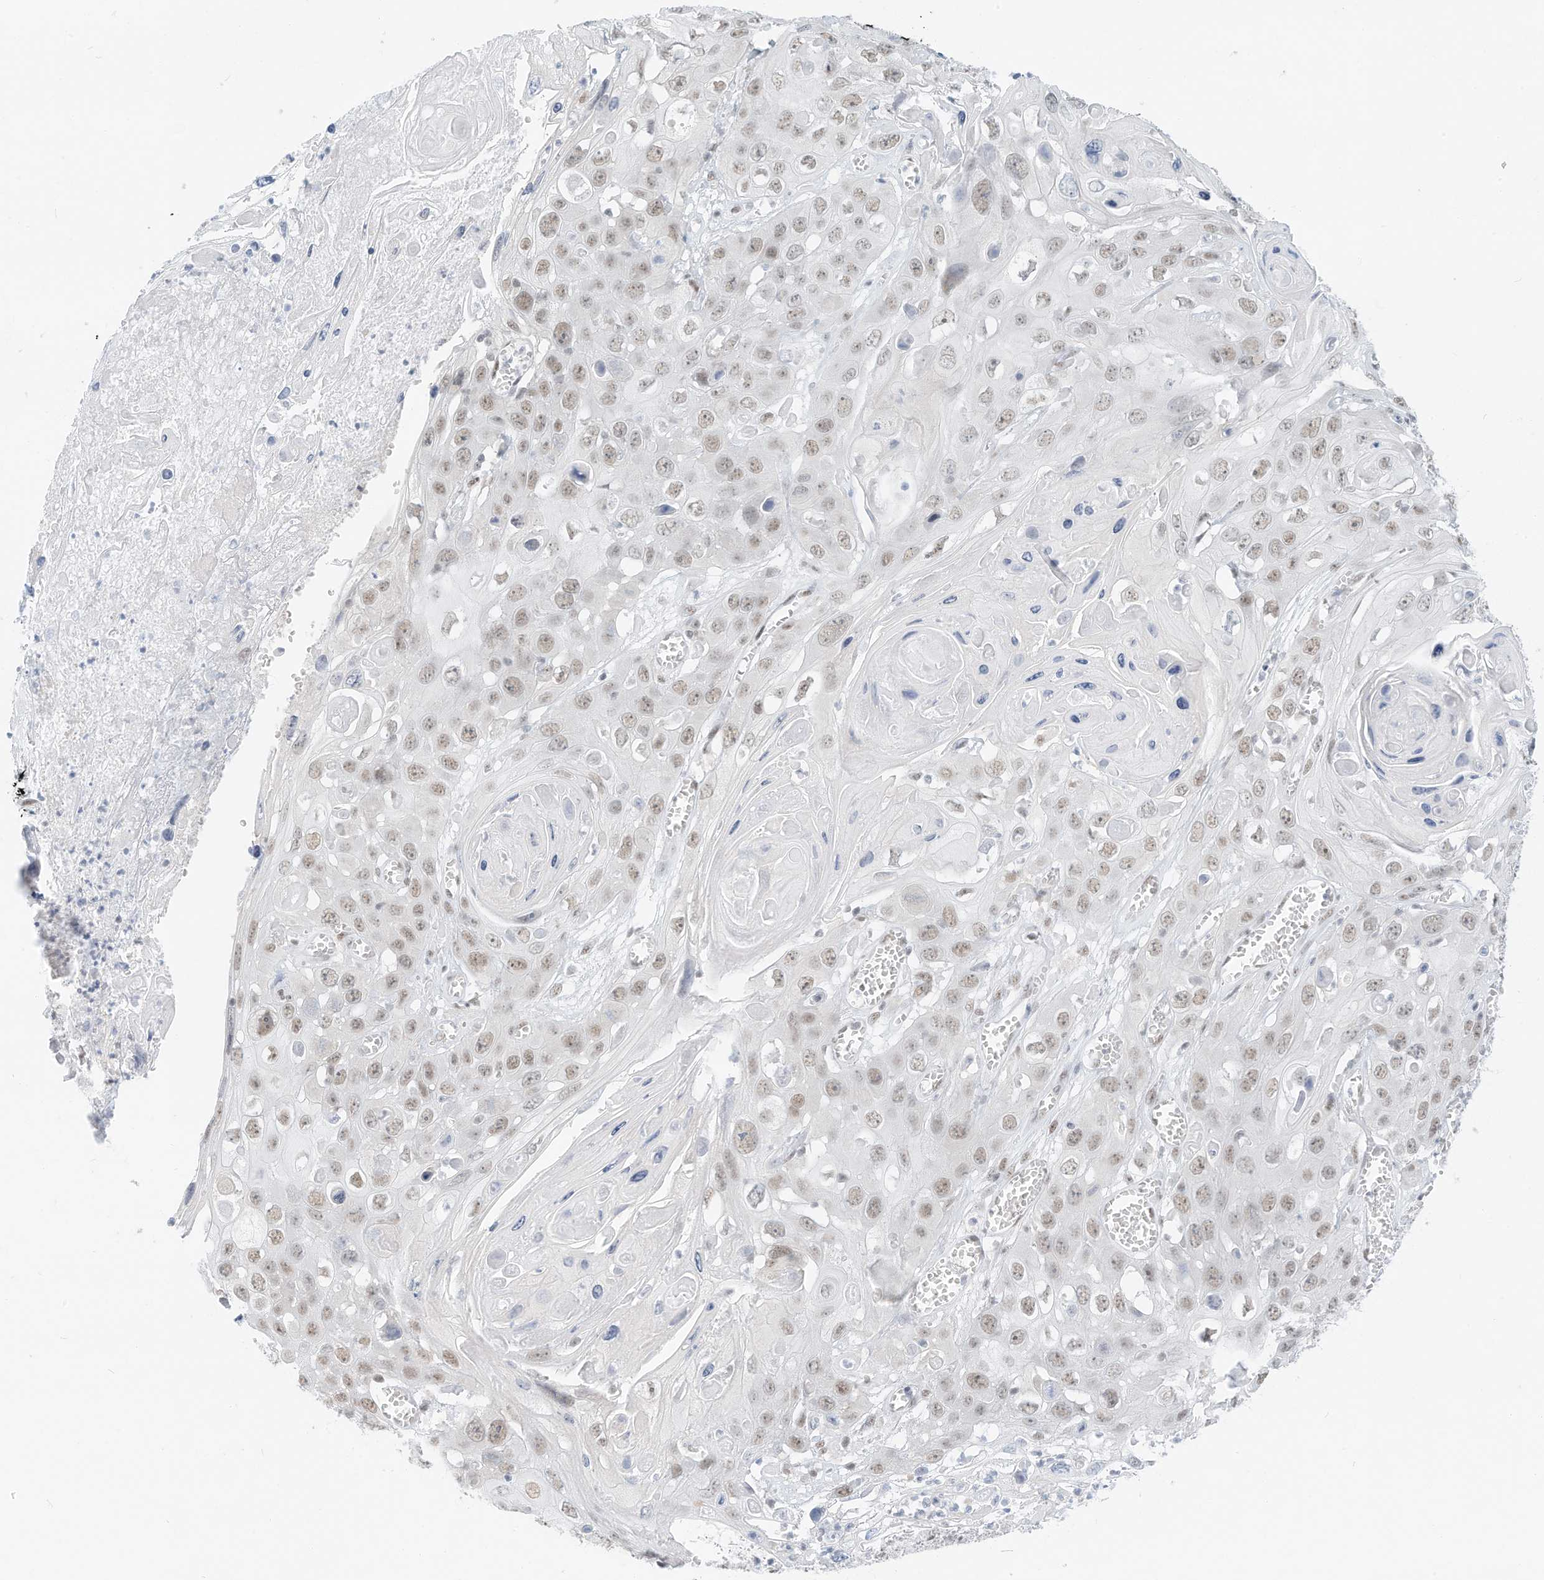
{"staining": {"intensity": "weak", "quantity": ">75%", "location": "nuclear"}, "tissue": "skin cancer", "cell_type": "Tumor cells", "image_type": "cancer", "snomed": [{"axis": "morphology", "description": "Squamous cell carcinoma, NOS"}, {"axis": "topography", "description": "Skin"}], "caption": "DAB immunohistochemical staining of human skin cancer (squamous cell carcinoma) reveals weak nuclear protein expression in about >75% of tumor cells. (brown staining indicates protein expression, while blue staining denotes nuclei).", "gene": "PGC", "patient": {"sex": "male", "age": 55}}